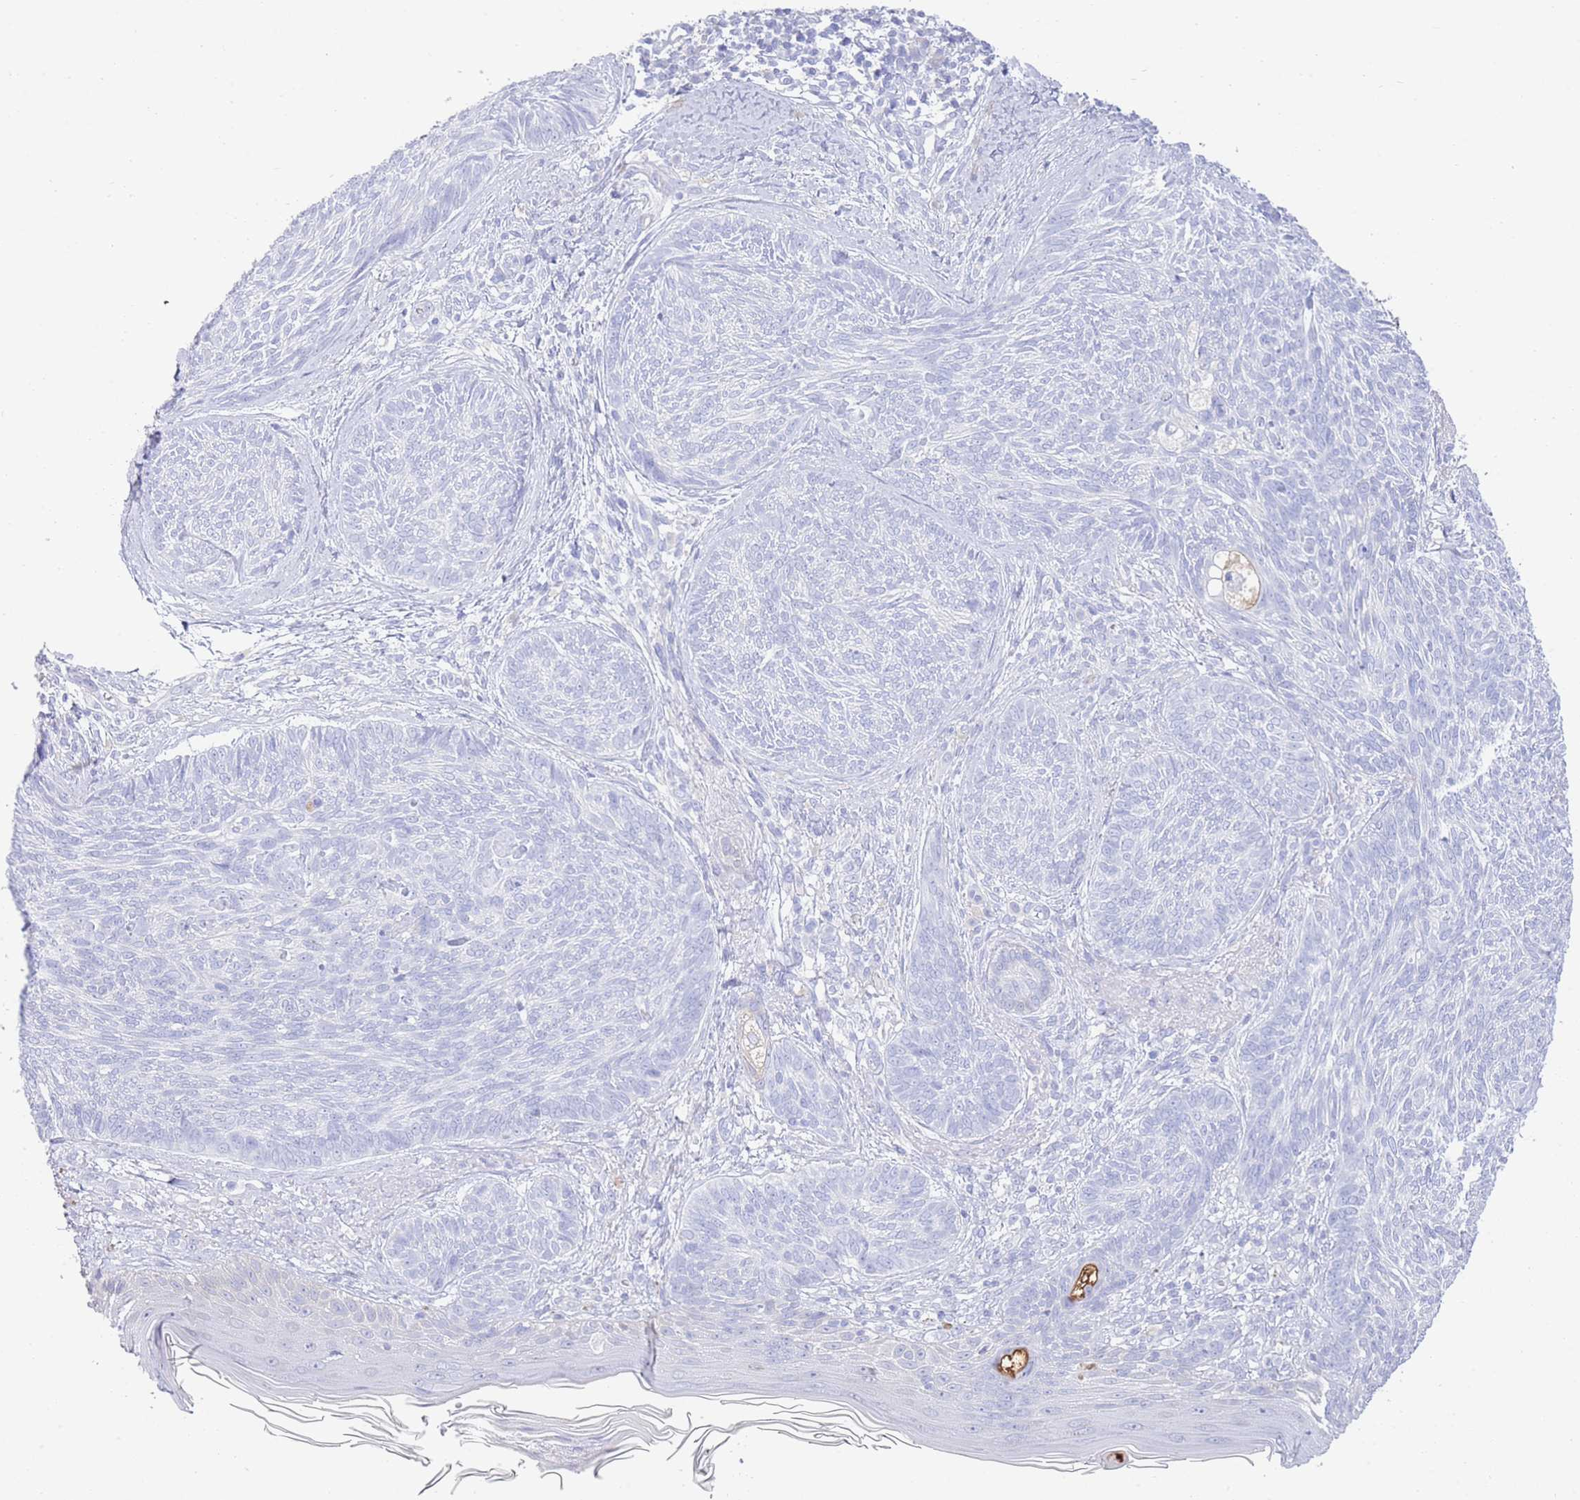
{"staining": {"intensity": "negative", "quantity": "none", "location": "none"}, "tissue": "skin cancer", "cell_type": "Tumor cells", "image_type": "cancer", "snomed": [{"axis": "morphology", "description": "Basal cell carcinoma"}, {"axis": "topography", "description": "Skin"}], "caption": "Tumor cells show no significant expression in basal cell carcinoma (skin).", "gene": "LRRC37A", "patient": {"sex": "male", "age": 73}}